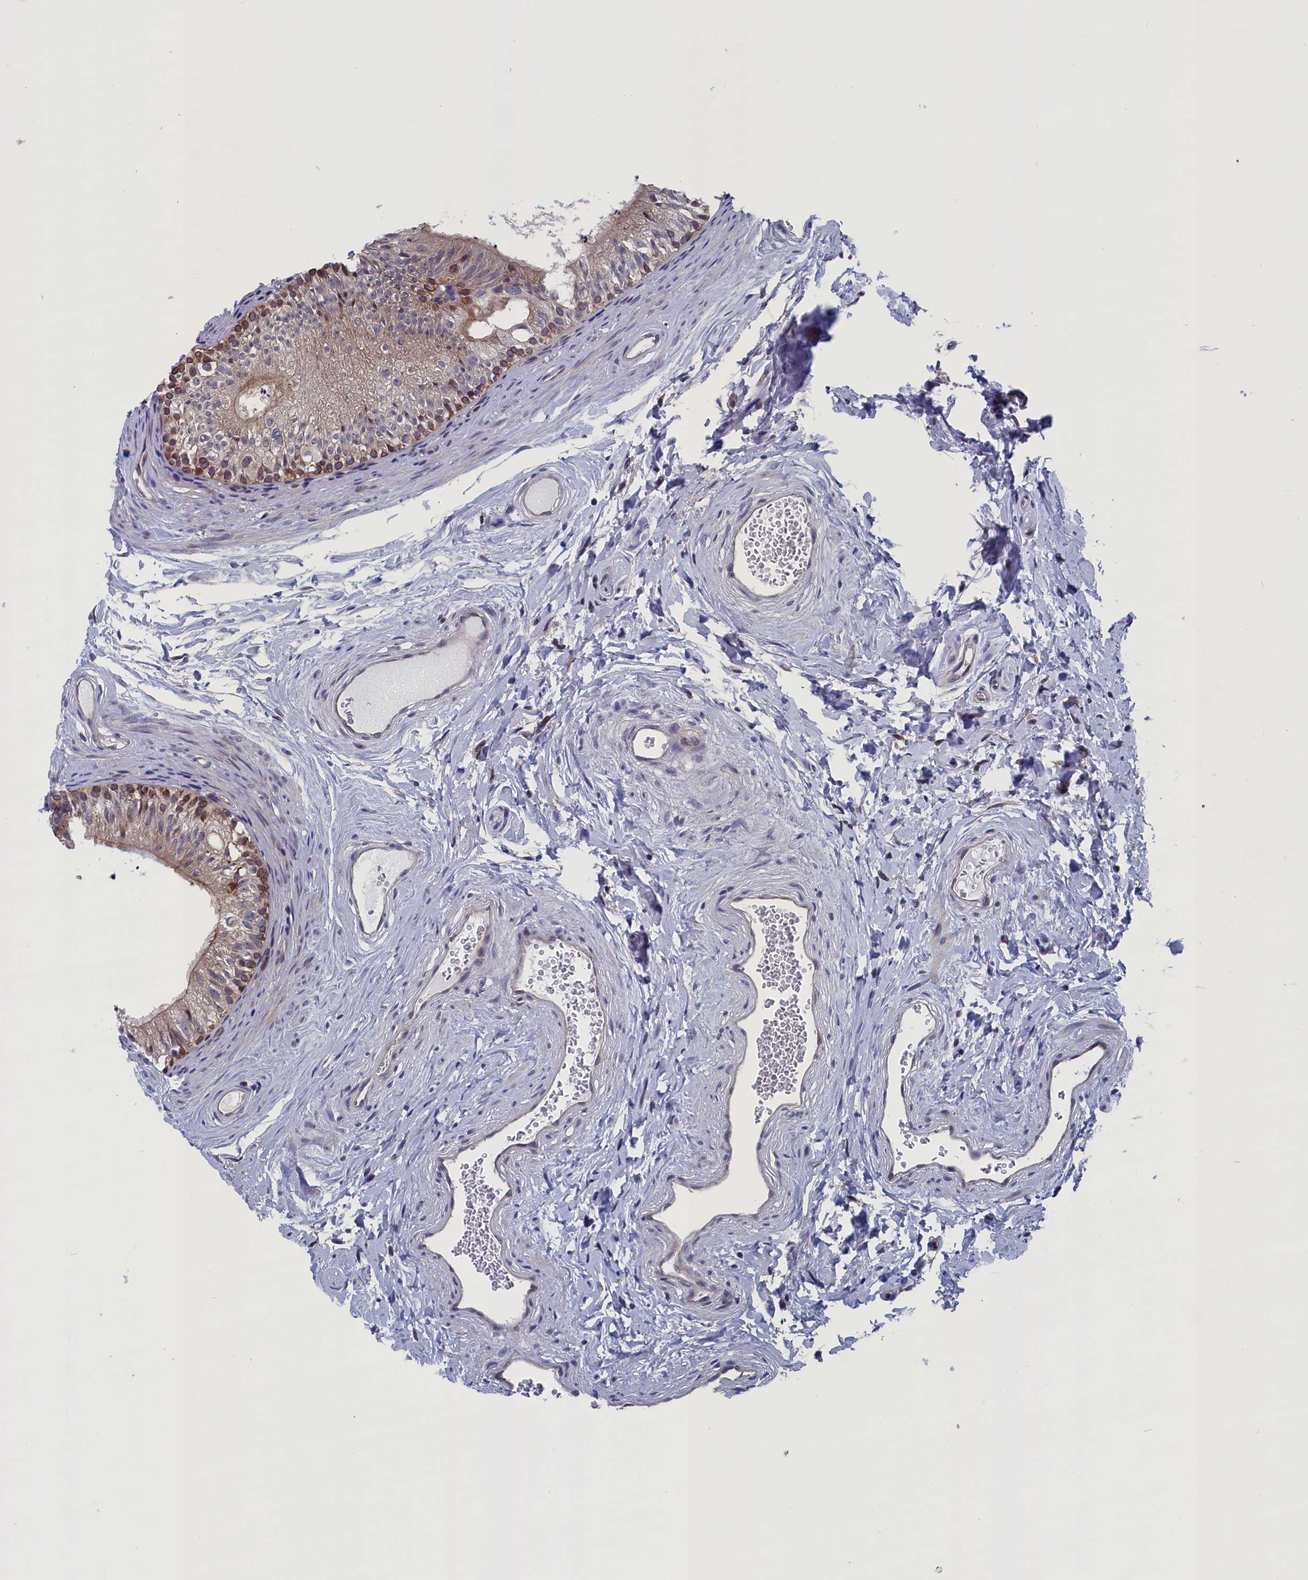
{"staining": {"intensity": "moderate", "quantity": "<25%", "location": "cytoplasmic/membranous"}, "tissue": "epididymis", "cell_type": "Glandular cells", "image_type": "normal", "snomed": [{"axis": "morphology", "description": "Normal tissue, NOS"}, {"axis": "topography", "description": "Epididymis"}], "caption": "Immunohistochemistry micrograph of benign epididymis: human epididymis stained using immunohistochemistry (IHC) reveals low levels of moderate protein expression localized specifically in the cytoplasmic/membranous of glandular cells, appearing as a cytoplasmic/membranous brown color.", "gene": "SPATA13", "patient": {"sex": "male", "age": 56}}